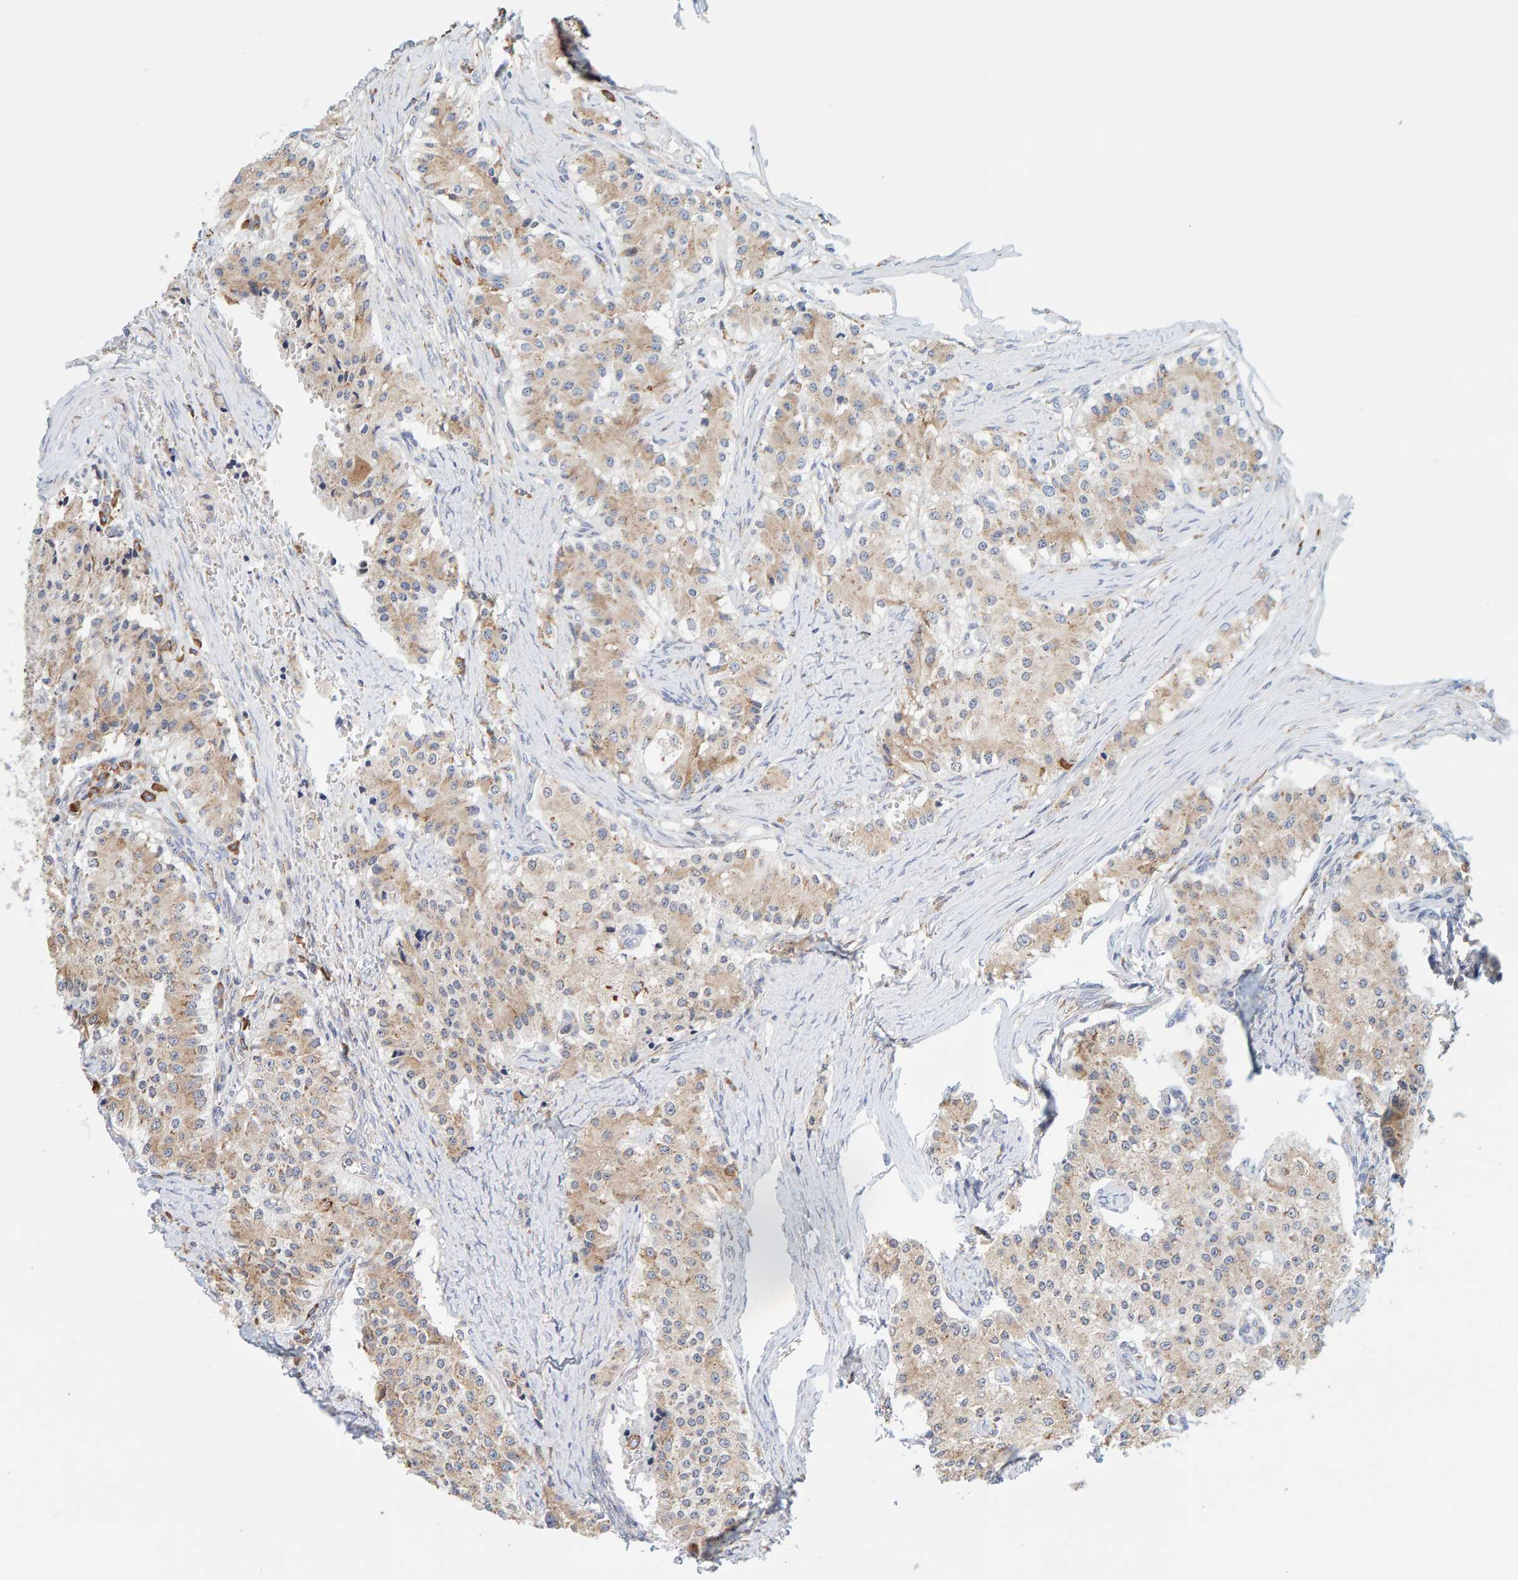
{"staining": {"intensity": "weak", "quantity": ">75%", "location": "cytoplasmic/membranous"}, "tissue": "carcinoid", "cell_type": "Tumor cells", "image_type": "cancer", "snomed": [{"axis": "morphology", "description": "Carcinoid, malignant, NOS"}, {"axis": "topography", "description": "Colon"}], "caption": "Tumor cells exhibit low levels of weak cytoplasmic/membranous staining in approximately >75% of cells in human malignant carcinoid. The protein of interest is shown in brown color, while the nuclei are stained blue.", "gene": "SGPL1", "patient": {"sex": "female", "age": 52}}